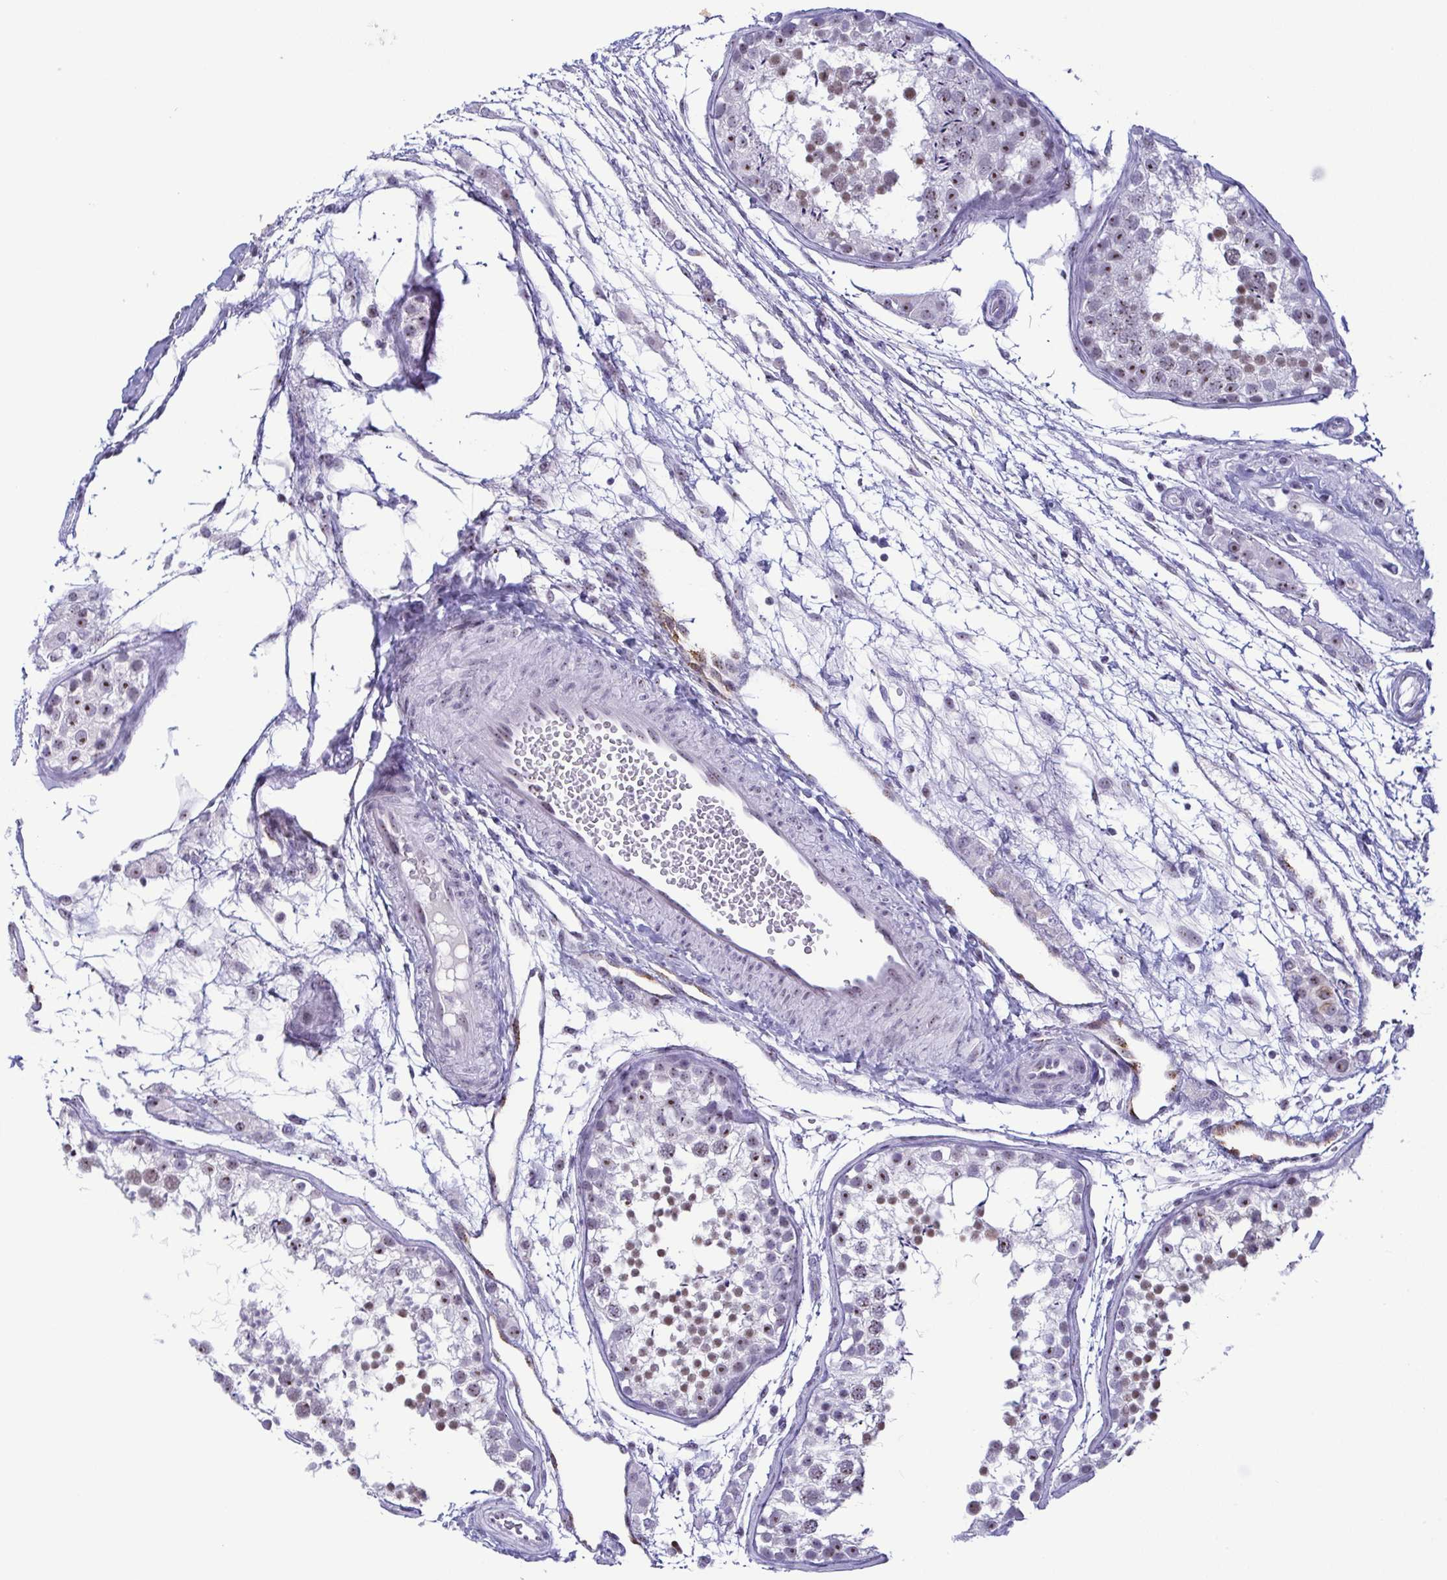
{"staining": {"intensity": "weak", "quantity": "25%-75%", "location": "nuclear"}, "tissue": "testis", "cell_type": "Cells in seminiferous ducts", "image_type": "normal", "snomed": [{"axis": "morphology", "description": "Normal tissue, NOS"}, {"axis": "morphology", "description": "Seminoma, NOS"}, {"axis": "topography", "description": "Testis"}], "caption": "Weak nuclear staining for a protein is present in about 25%-75% of cells in seminiferous ducts of unremarkable testis using immunohistochemistry (IHC).", "gene": "BZW1", "patient": {"sex": "male", "age": 29}}